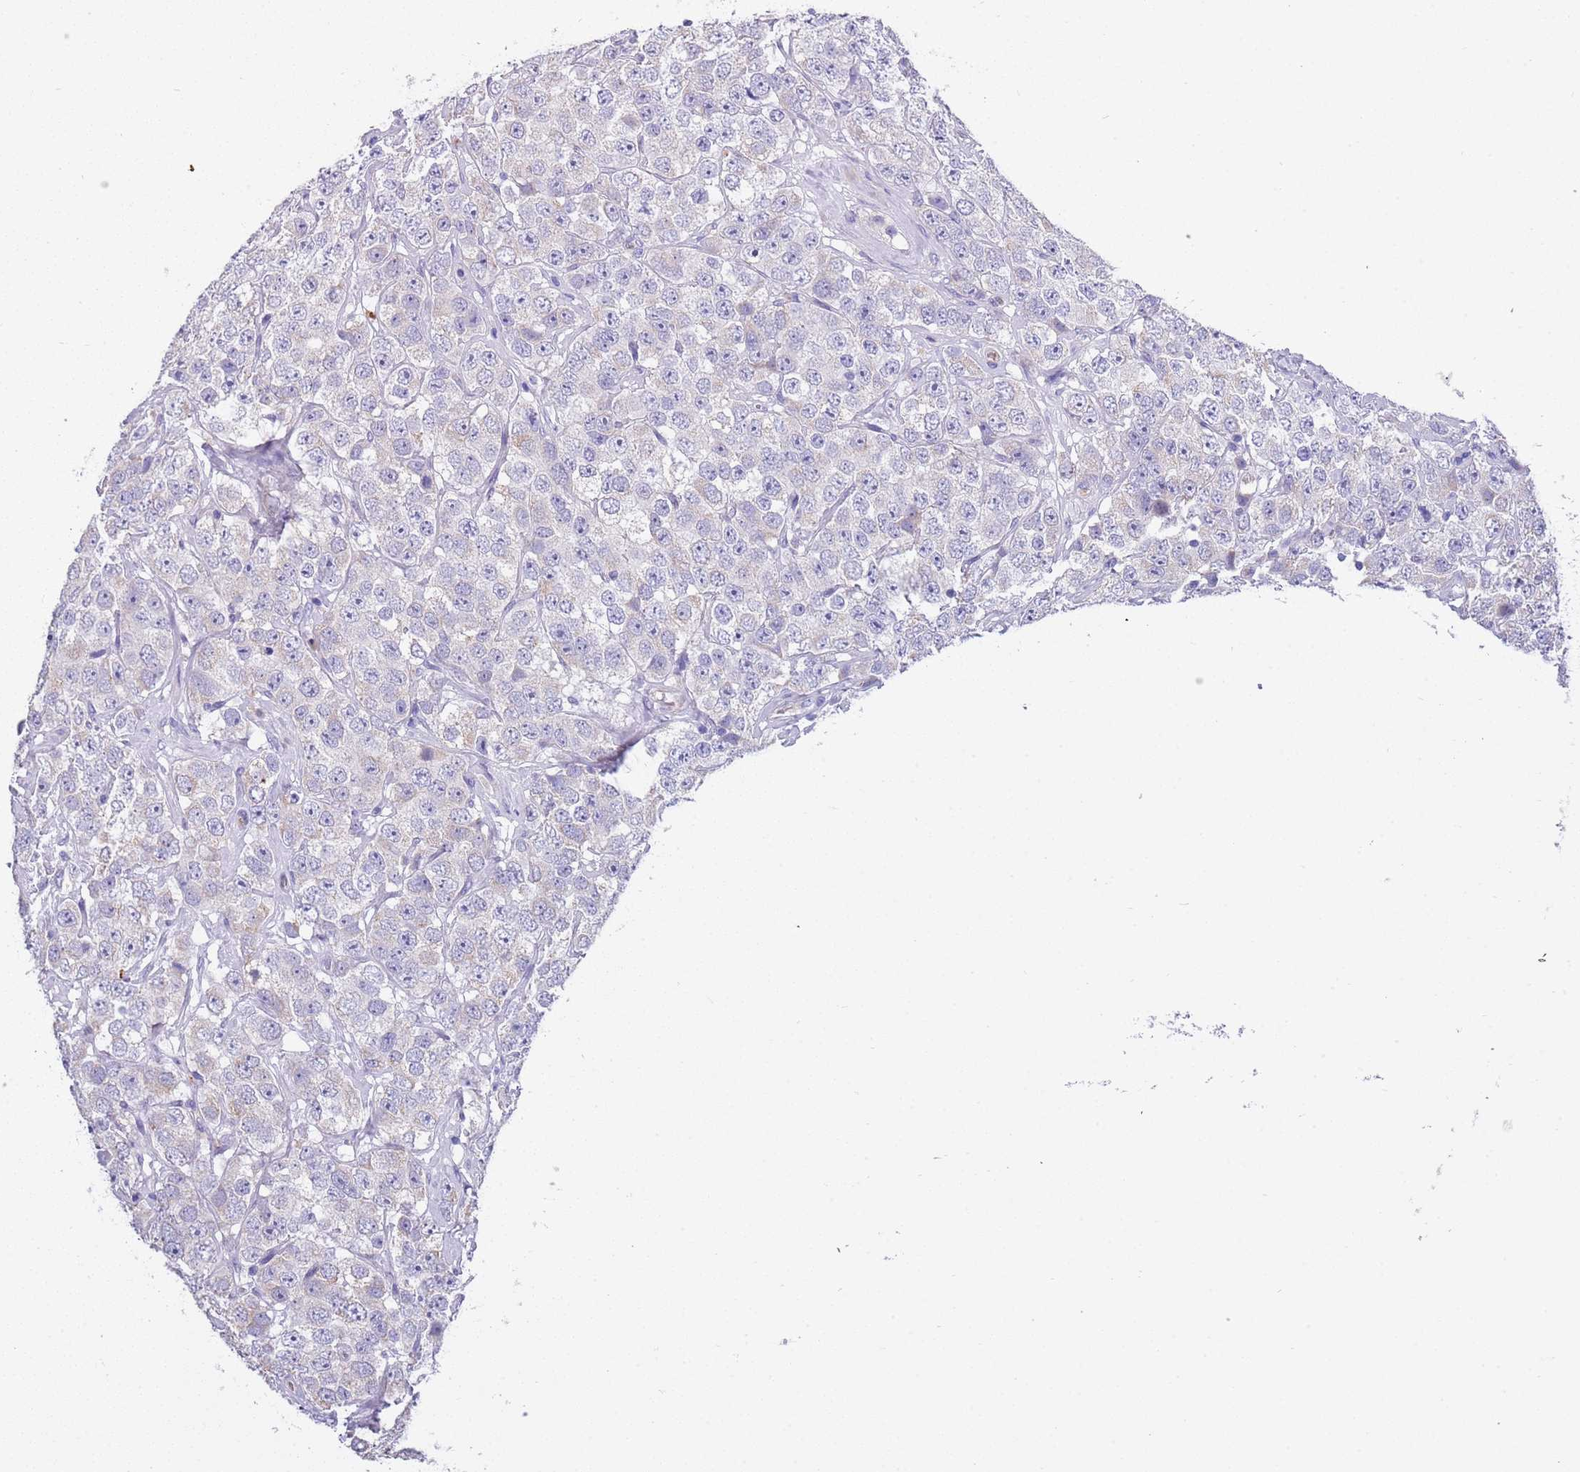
{"staining": {"intensity": "negative", "quantity": "none", "location": "none"}, "tissue": "testis cancer", "cell_type": "Tumor cells", "image_type": "cancer", "snomed": [{"axis": "morphology", "description": "Seminoma, NOS"}, {"axis": "topography", "description": "Testis"}], "caption": "Immunohistochemistry (IHC) micrograph of neoplastic tissue: testis seminoma stained with DAB reveals no significant protein expression in tumor cells.", "gene": "BRMS1L", "patient": {"sex": "male", "age": 28}}